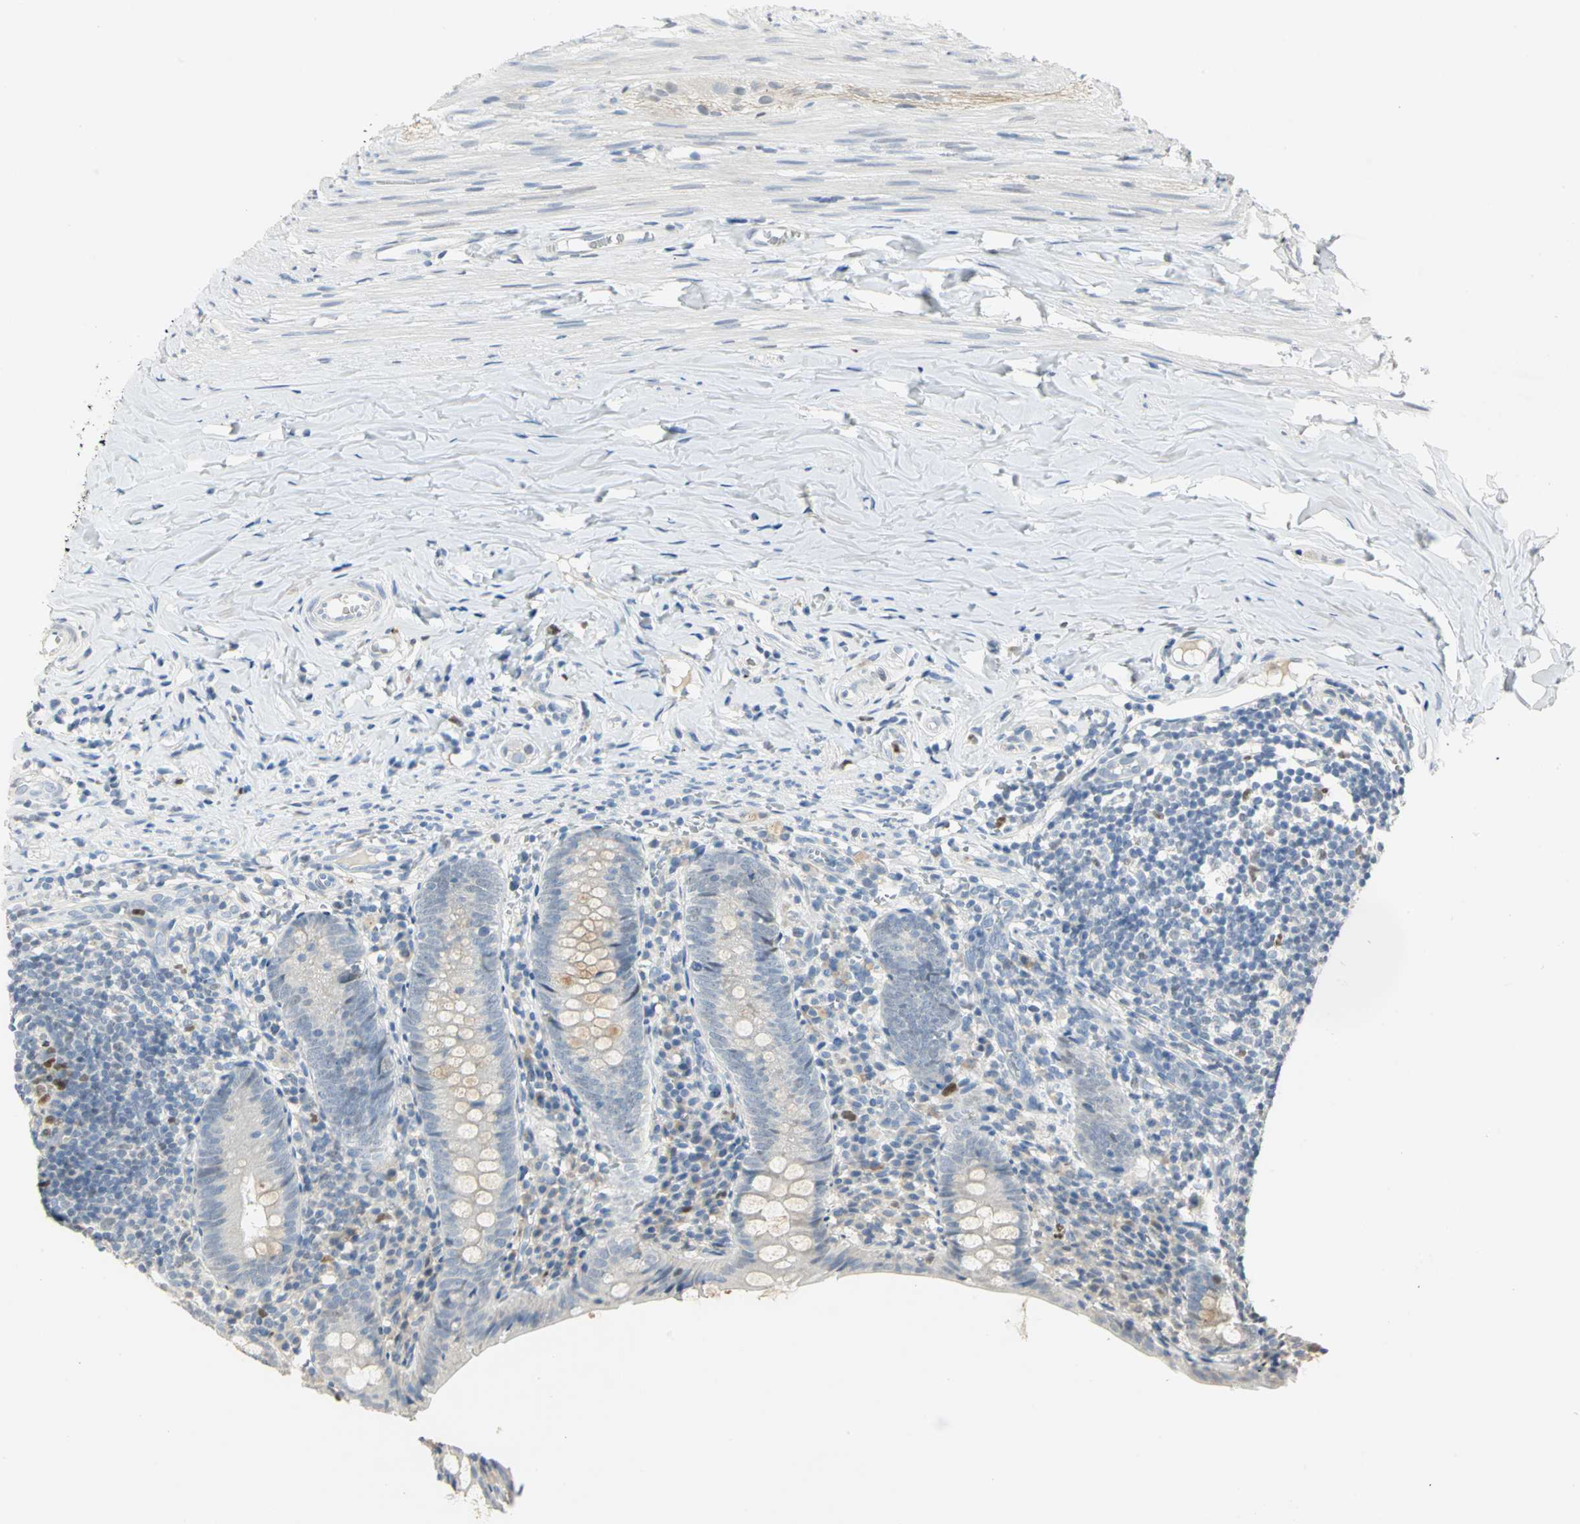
{"staining": {"intensity": "moderate", "quantity": "<25%", "location": "cytoplasmic/membranous"}, "tissue": "appendix", "cell_type": "Glandular cells", "image_type": "normal", "snomed": [{"axis": "morphology", "description": "Normal tissue, NOS"}, {"axis": "topography", "description": "Appendix"}], "caption": "Benign appendix demonstrates moderate cytoplasmic/membranous positivity in about <25% of glandular cells The staining is performed using DAB brown chromogen to label protein expression. The nuclei are counter-stained blue using hematoxylin..", "gene": "BCL6", "patient": {"sex": "female", "age": 10}}